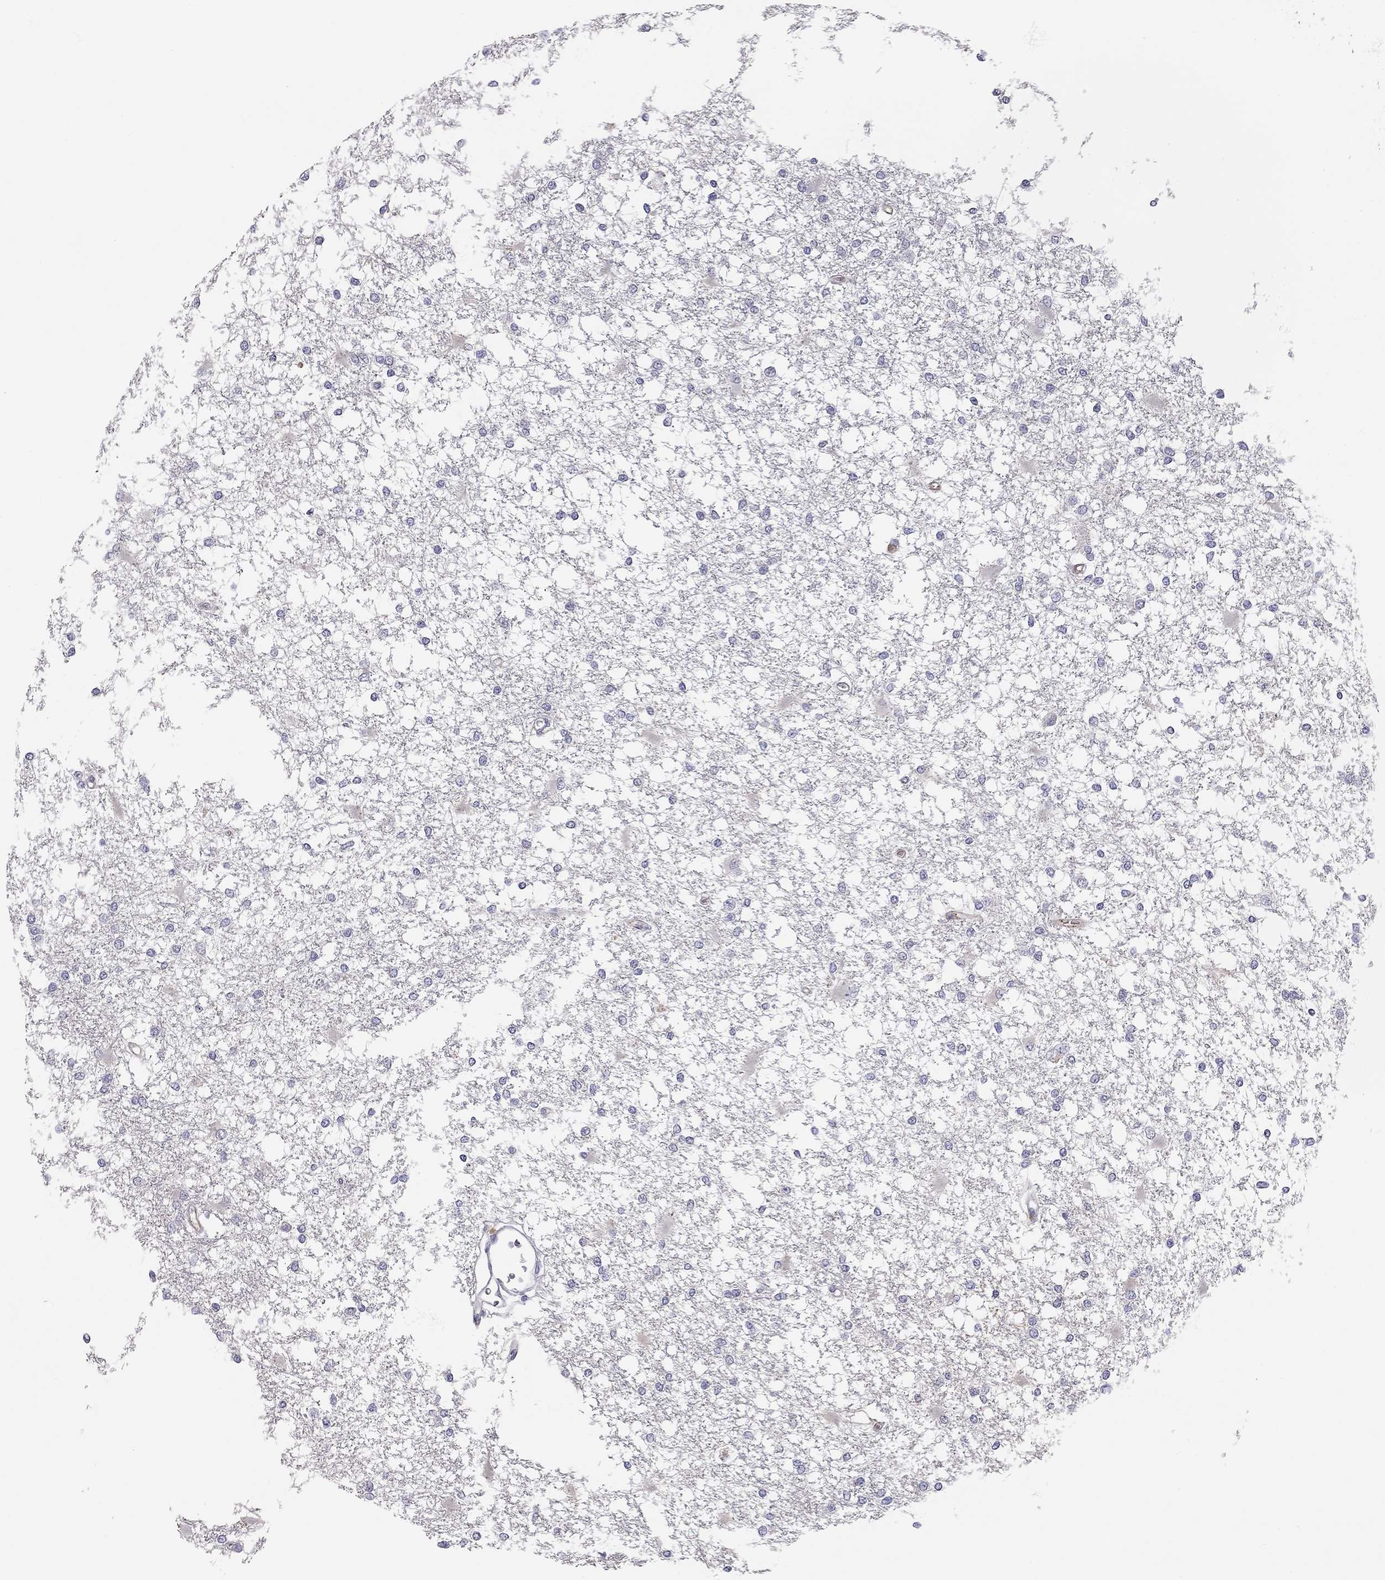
{"staining": {"intensity": "negative", "quantity": "none", "location": "none"}, "tissue": "glioma", "cell_type": "Tumor cells", "image_type": "cancer", "snomed": [{"axis": "morphology", "description": "Glioma, malignant, High grade"}, {"axis": "topography", "description": "Cerebral cortex"}], "caption": "Immunohistochemistry micrograph of neoplastic tissue: glioma stained with DAB (3,3'-diaminobenzidine) displays no significant protein staining in tumor cells.", "gene": "SCARB1", "patient": {"sex": "male", "age": 79}}